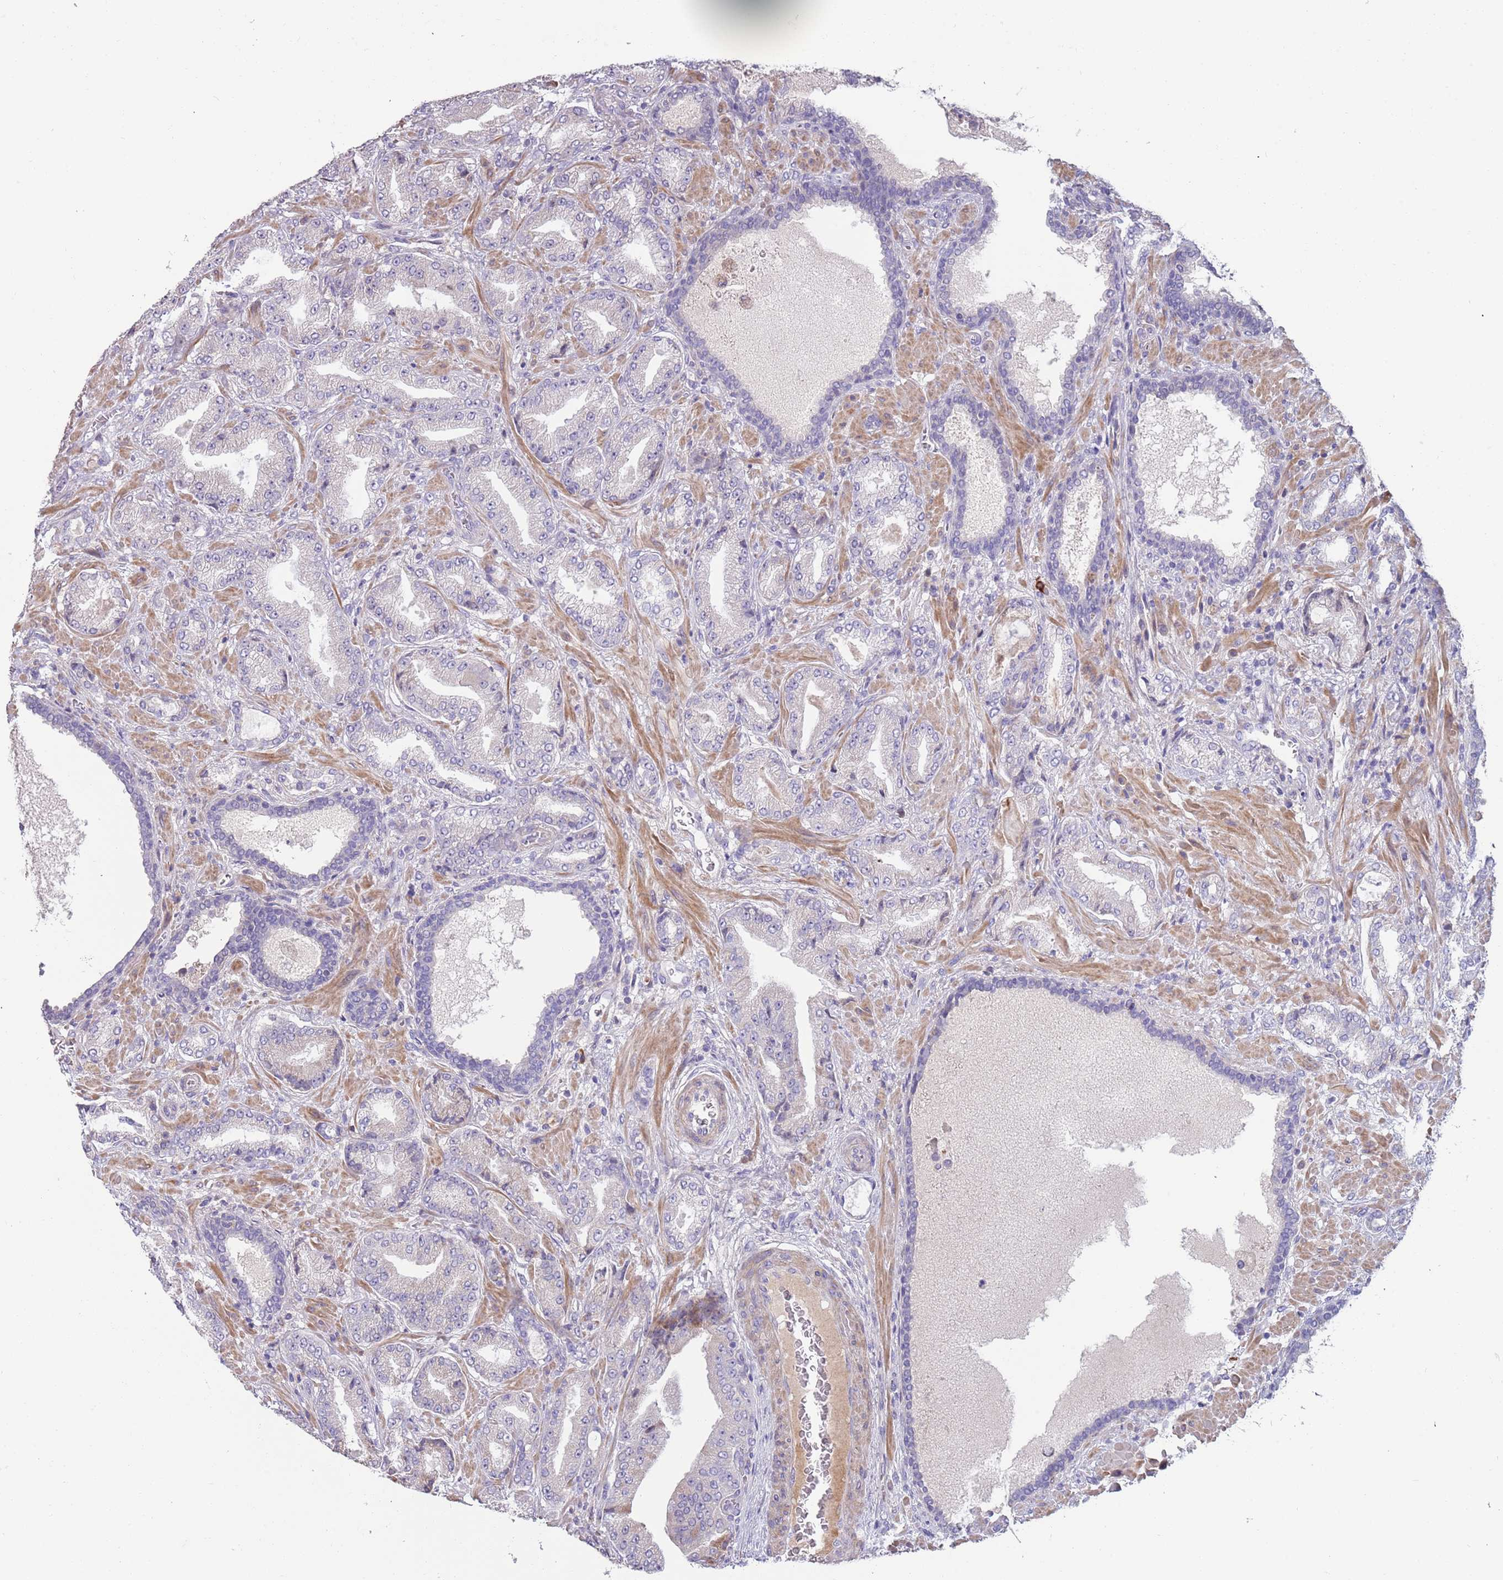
{"staining": {"intensity": "negative", "quantity": "none", "location": "none"}, "tissue": "prostate cancer", "cell_type": "Tumor cells", "image_type": "cancer", "snomed": [{"axis": "morphology", "description": "Adenocarcinoma, High grade"}, {"axis": "topography", "description": "Prostate"}], "caption": "Tumor cells are negative for brown protein staining in adenocarcinoma (high-grade) (prostate).", "gene": "SUSD1", "patient": {"sex": "male", "age": 68}}